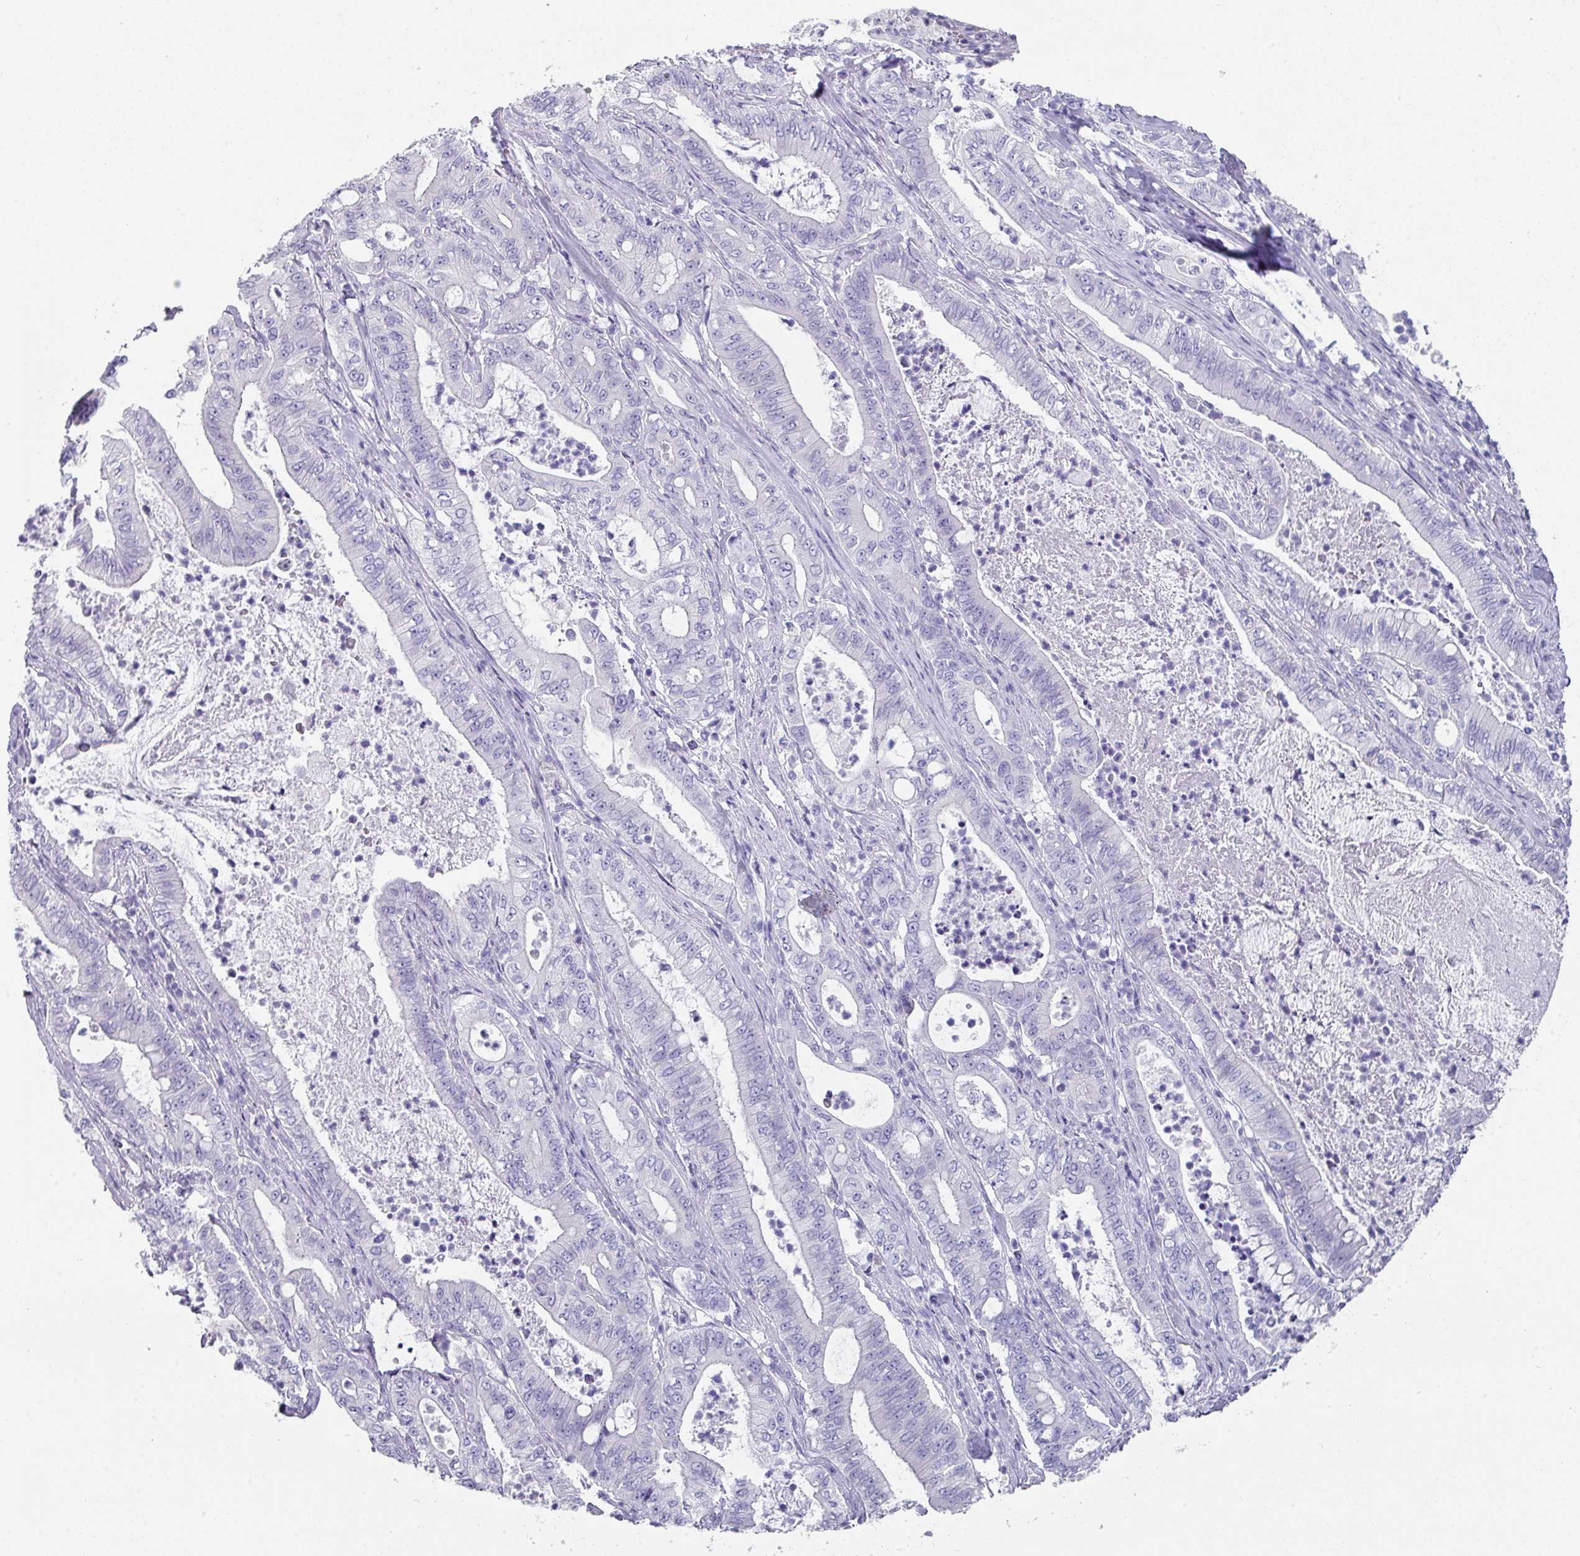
{"staining": {"intensity": "negative", "quantity": "none", "location": "none"}, "tissue": "pancreatic cancer", "cell_type": "Tumor cells", "image_type": "cancer", "snomed": [{"axis": "morphology", "description": "Adenocarcinoma, NOS"}, {"axis": "topography", "description": "Pancreas"}], "caption": "High power microscopy histopathology image of an IHC histopathology image of pancreatic cancer, revealing no significant expression in tumor cells.", "gene": "PEX10", "patient": {"sex": "male", "age": 71}}